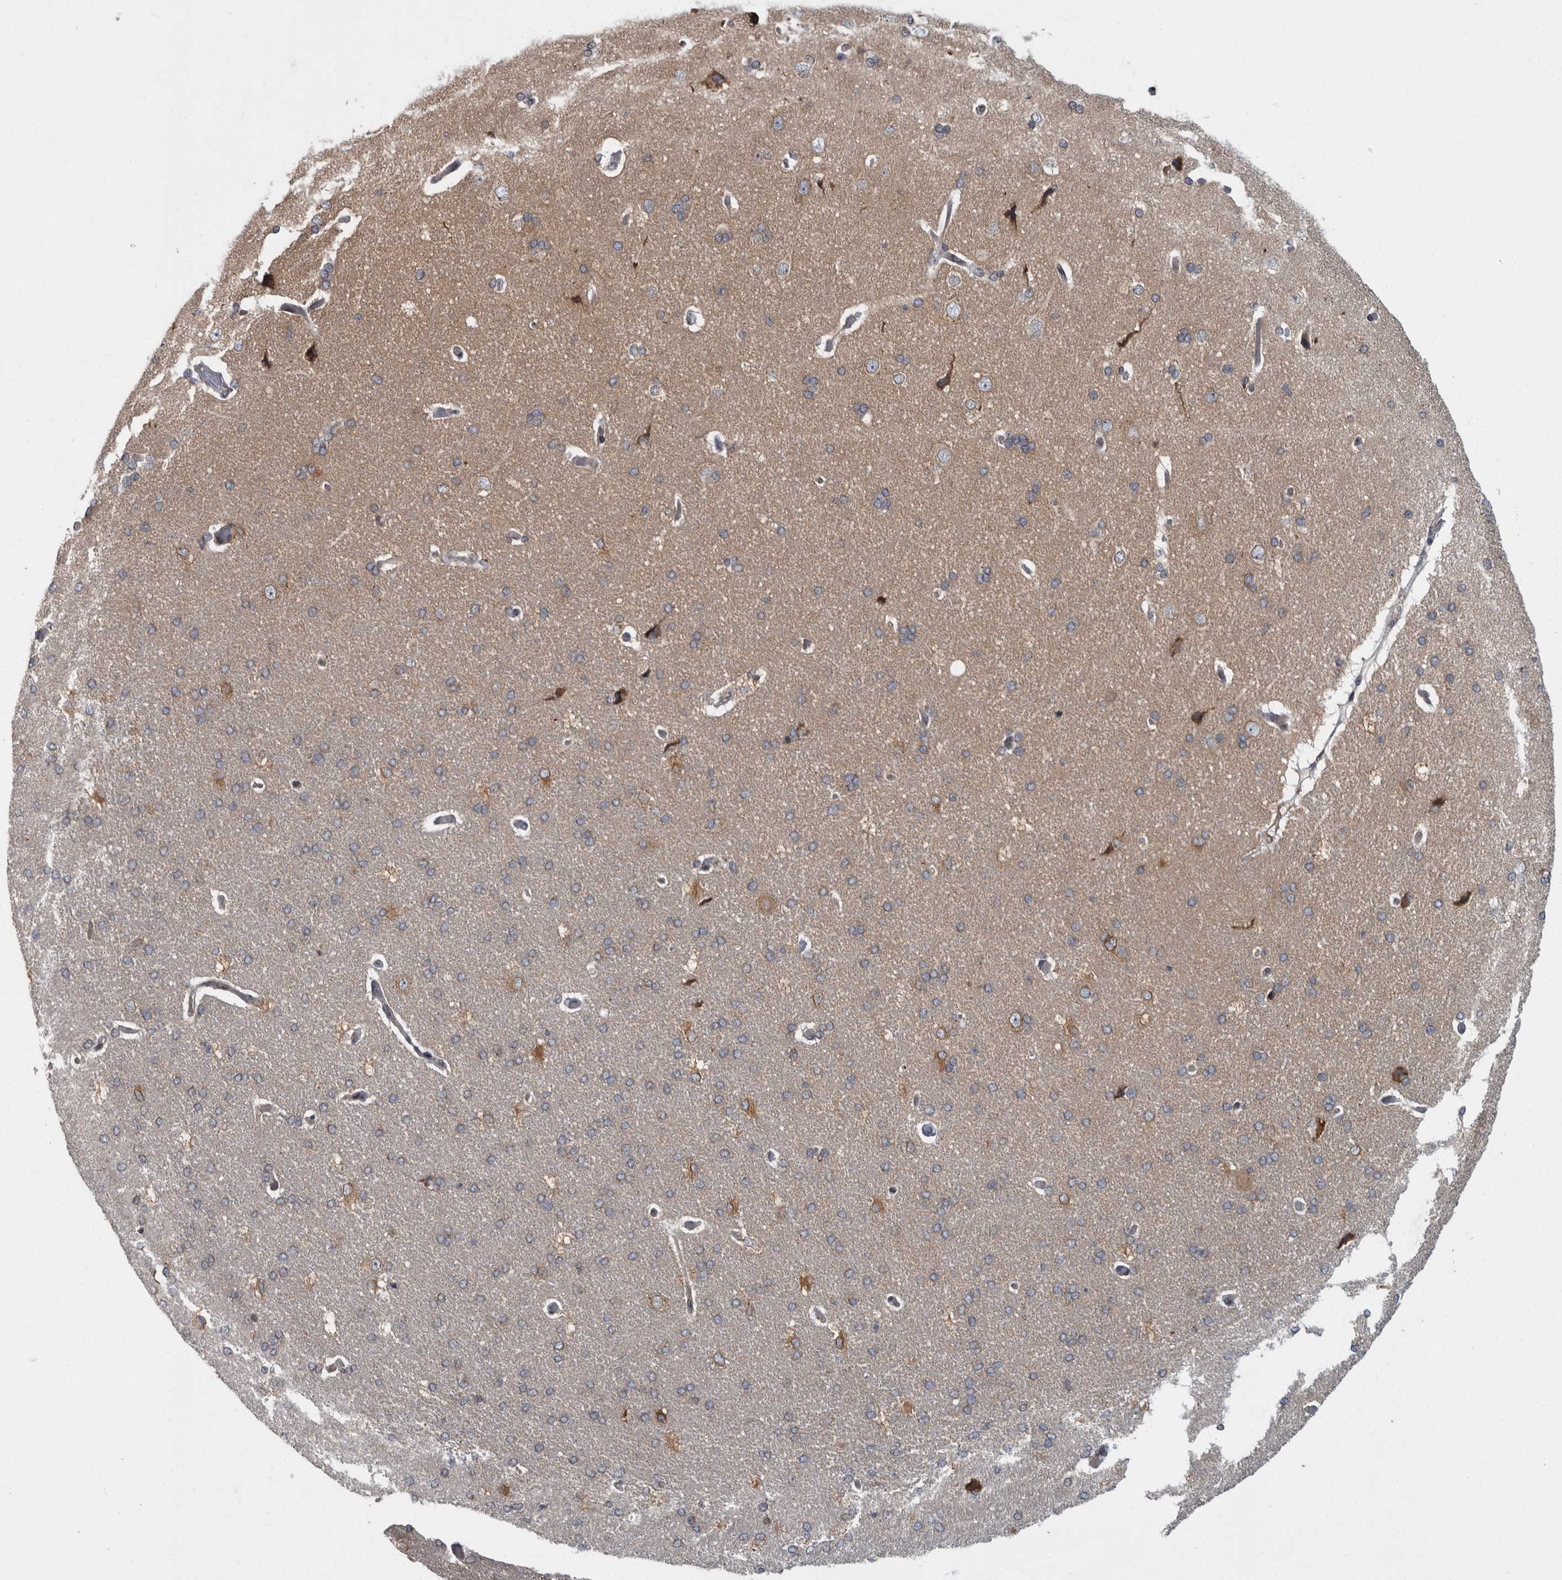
{"staining": {"intensity": "moderate", "quantity": "25%-75%", "location": "cytoplasmic/membranous"}, "tissue": "cerebral cortex", "cell_type": "Endothelial cells", "image_type": "normal", "snomed": [{"axis": "morphology", "description": "Normal tissue, NOS"}, {"axis": "topography", "description": "Cerebral cortex"}], "caption": "IHC of normal human cerebral cortex reveals medium levels of moderate cytoplasmic/membranous expression in approximately 25%-75% of endothelial cells.", "gene": "LMAN2L", "patient": {"sex": "male", "age": 62}}